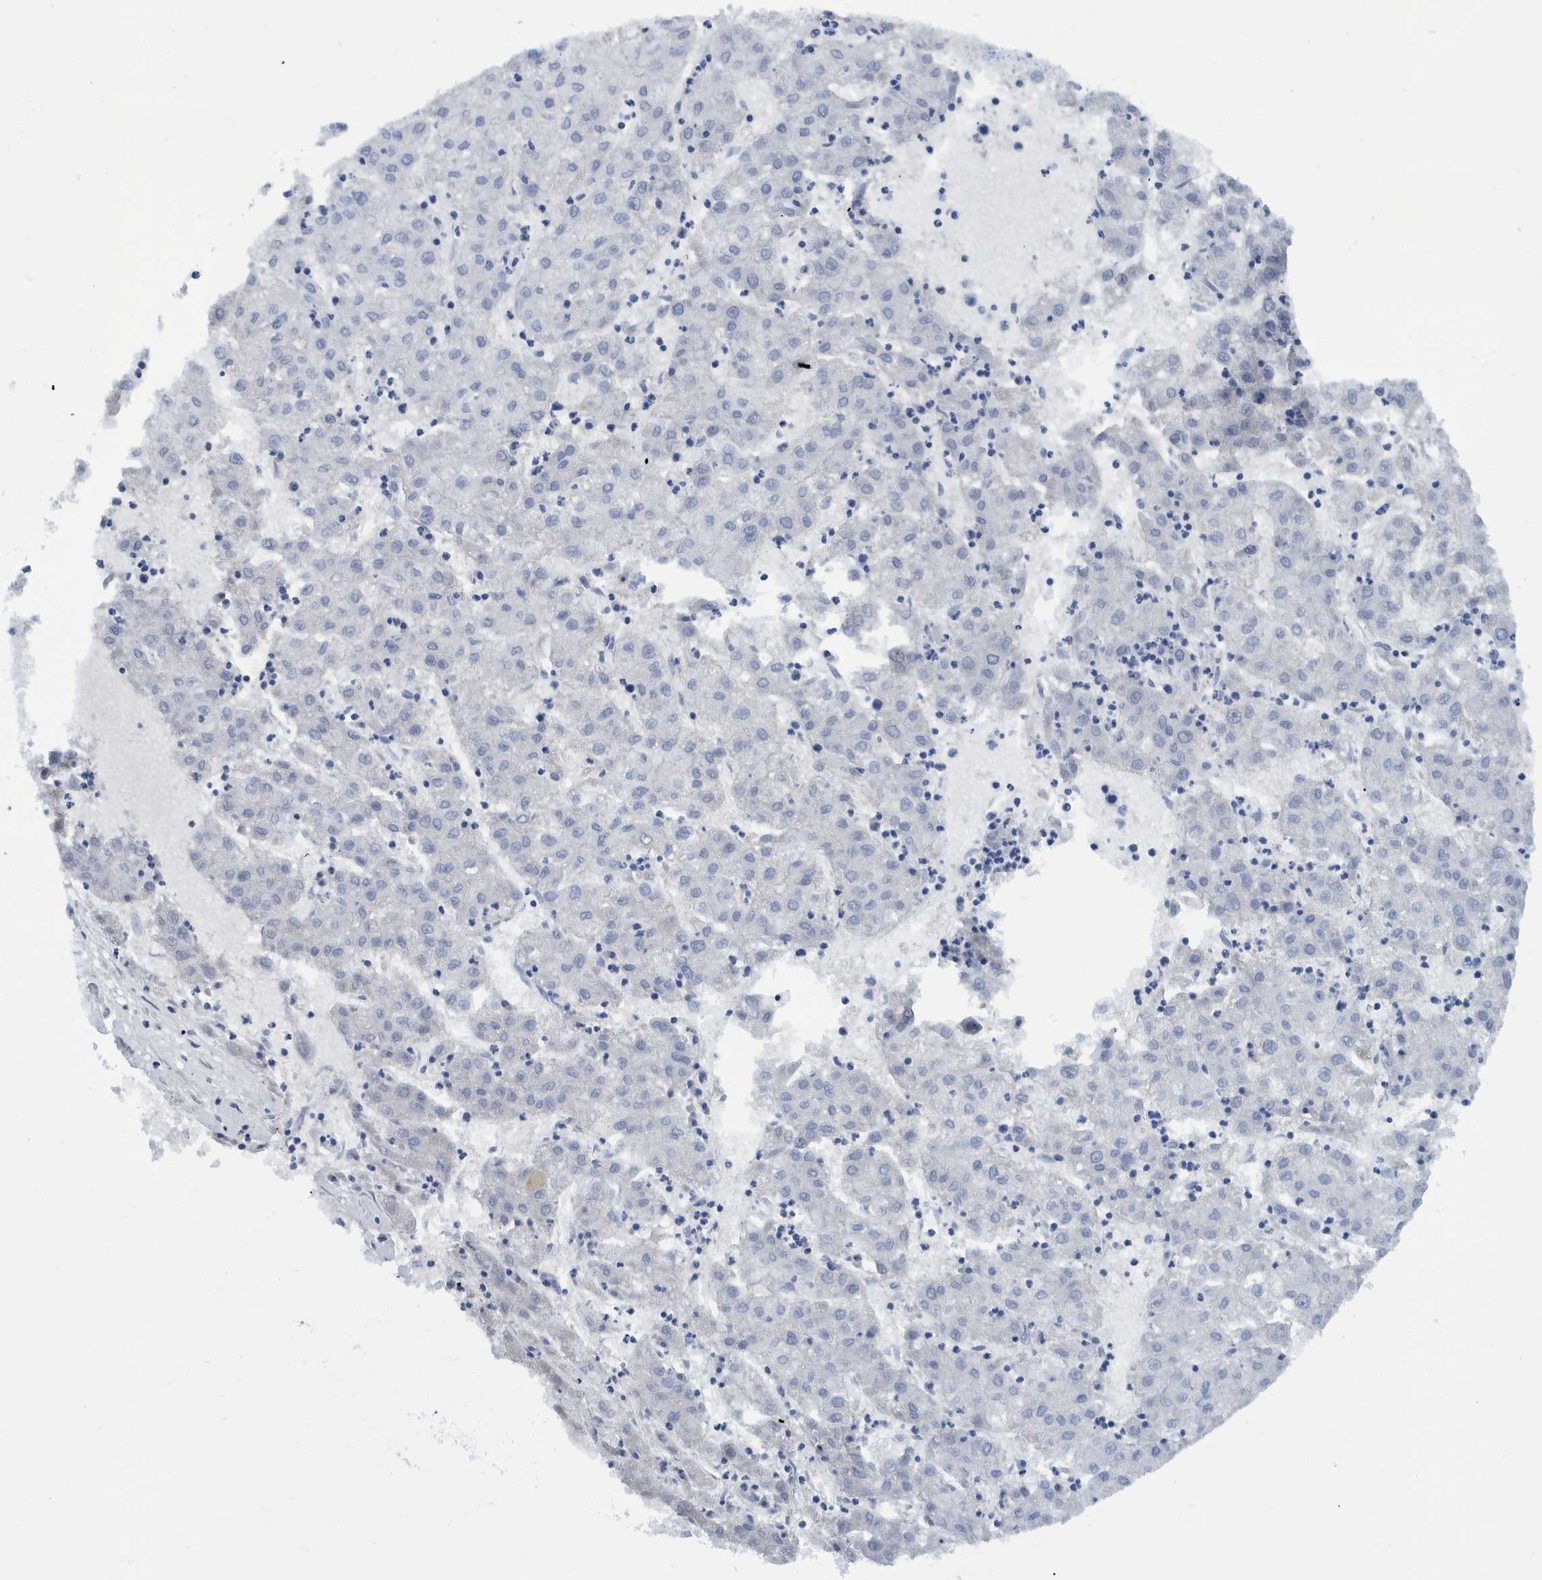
{"staining": {"intensity": "negative", "quantity": "none", "location": "none"}, "tissue": "liver cancer", "cell_type": "Tumor cells", "image_type": "cancer", "snomed": [{"axis": "morphology", "description": "Carcinoma, Hepatocellular, NOS"}, {"axis": "topography", "description": "Liver"}], "caption": "Image shows no significant protein positivity in tumor cells of liver cancer.", "gene": "BZW2", "patient": {"sex": "male", "age": 72}}